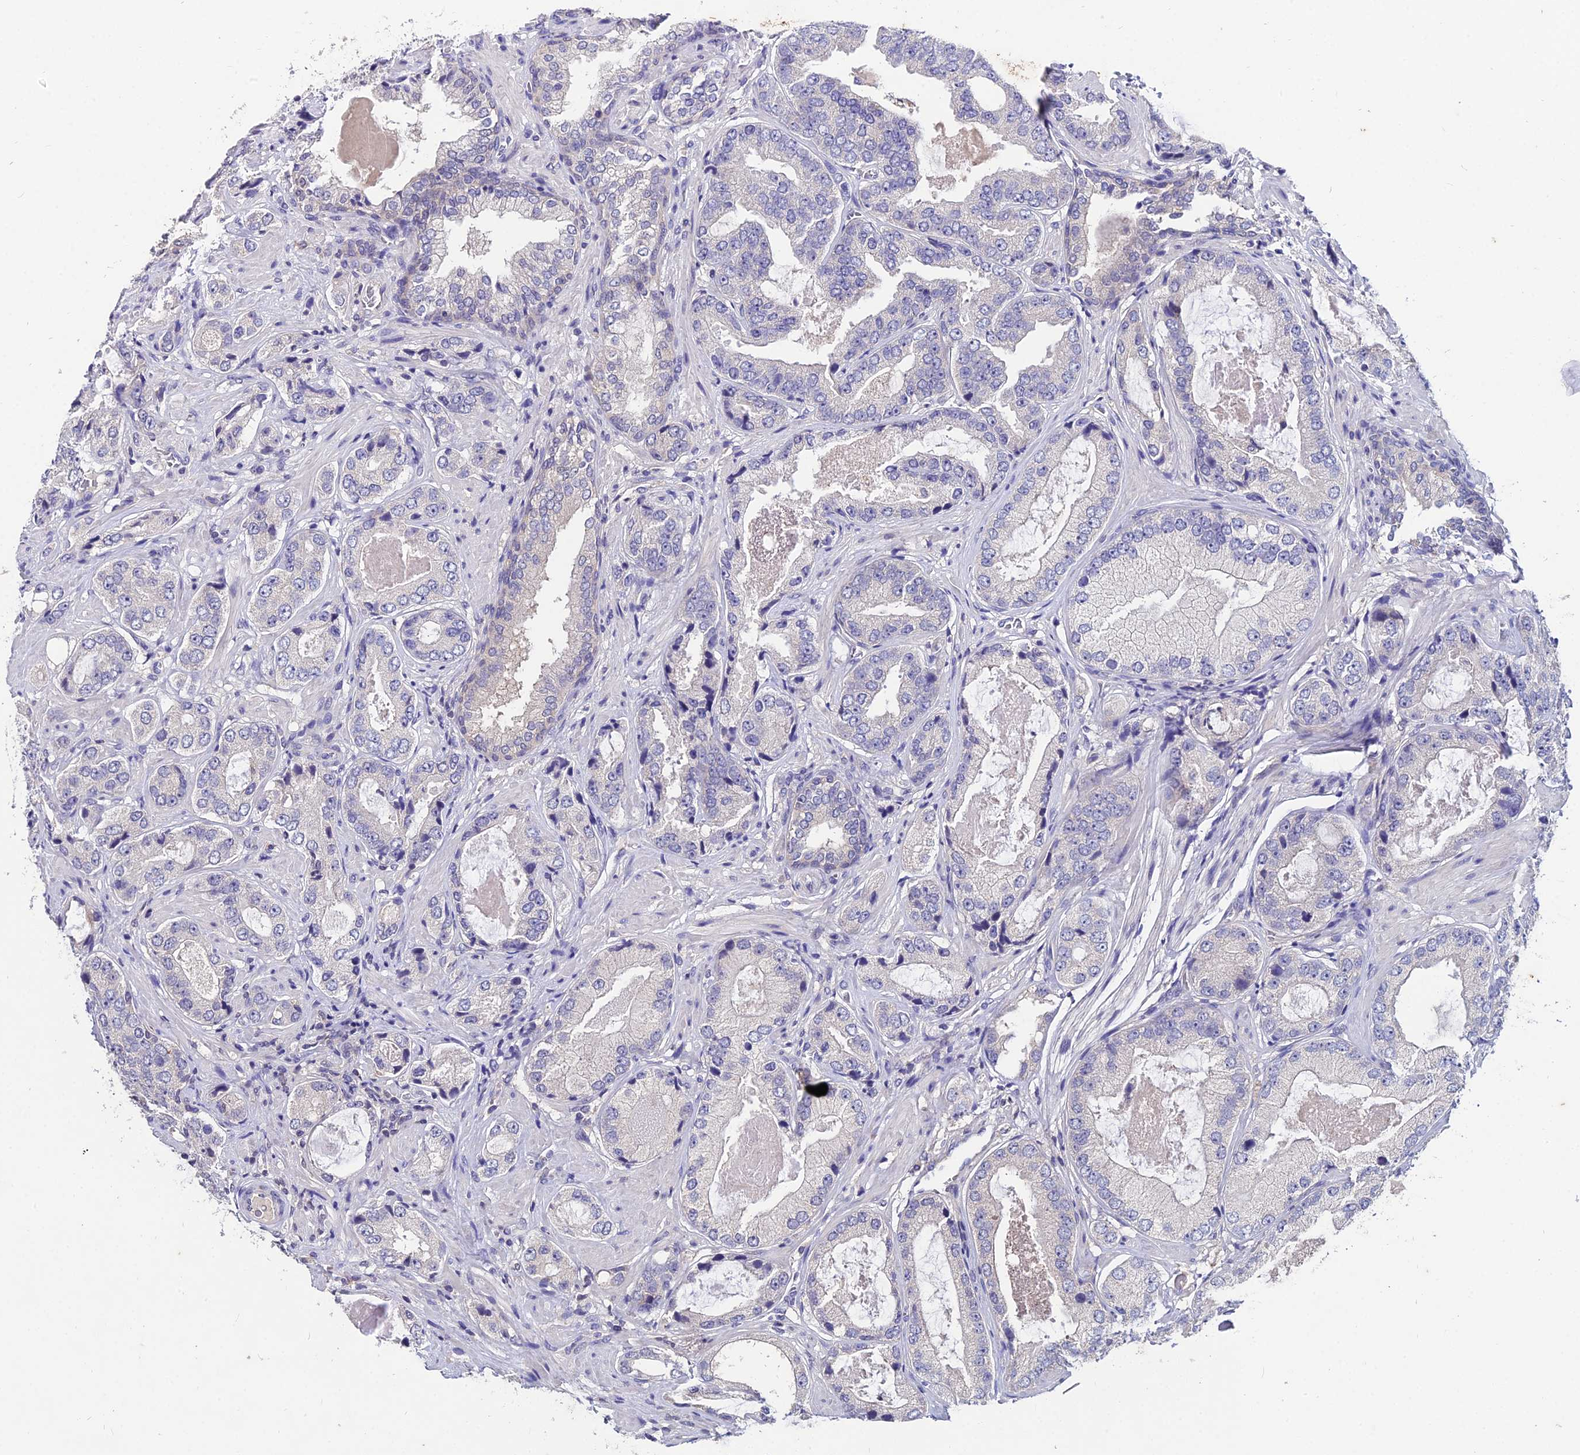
{"staining": {"intensity": "negative", "quantity": "none", "location": "none"}, "tissue": "prostate cancer", "cell_type": "Tumor cells", "image_type": "cancer", "snomed": [{"axis": "morphology", "description": "Adenocarcinoma, High grade"}, {"axis": "topography", "description": "Prostate"}], "caption": "High-grade adenocarcinoma (prostate) stained for a protein using IHC displays no expression tumor cells.", "gene": "LGALS7", "patient": {"sex": "male", "age": 59}}